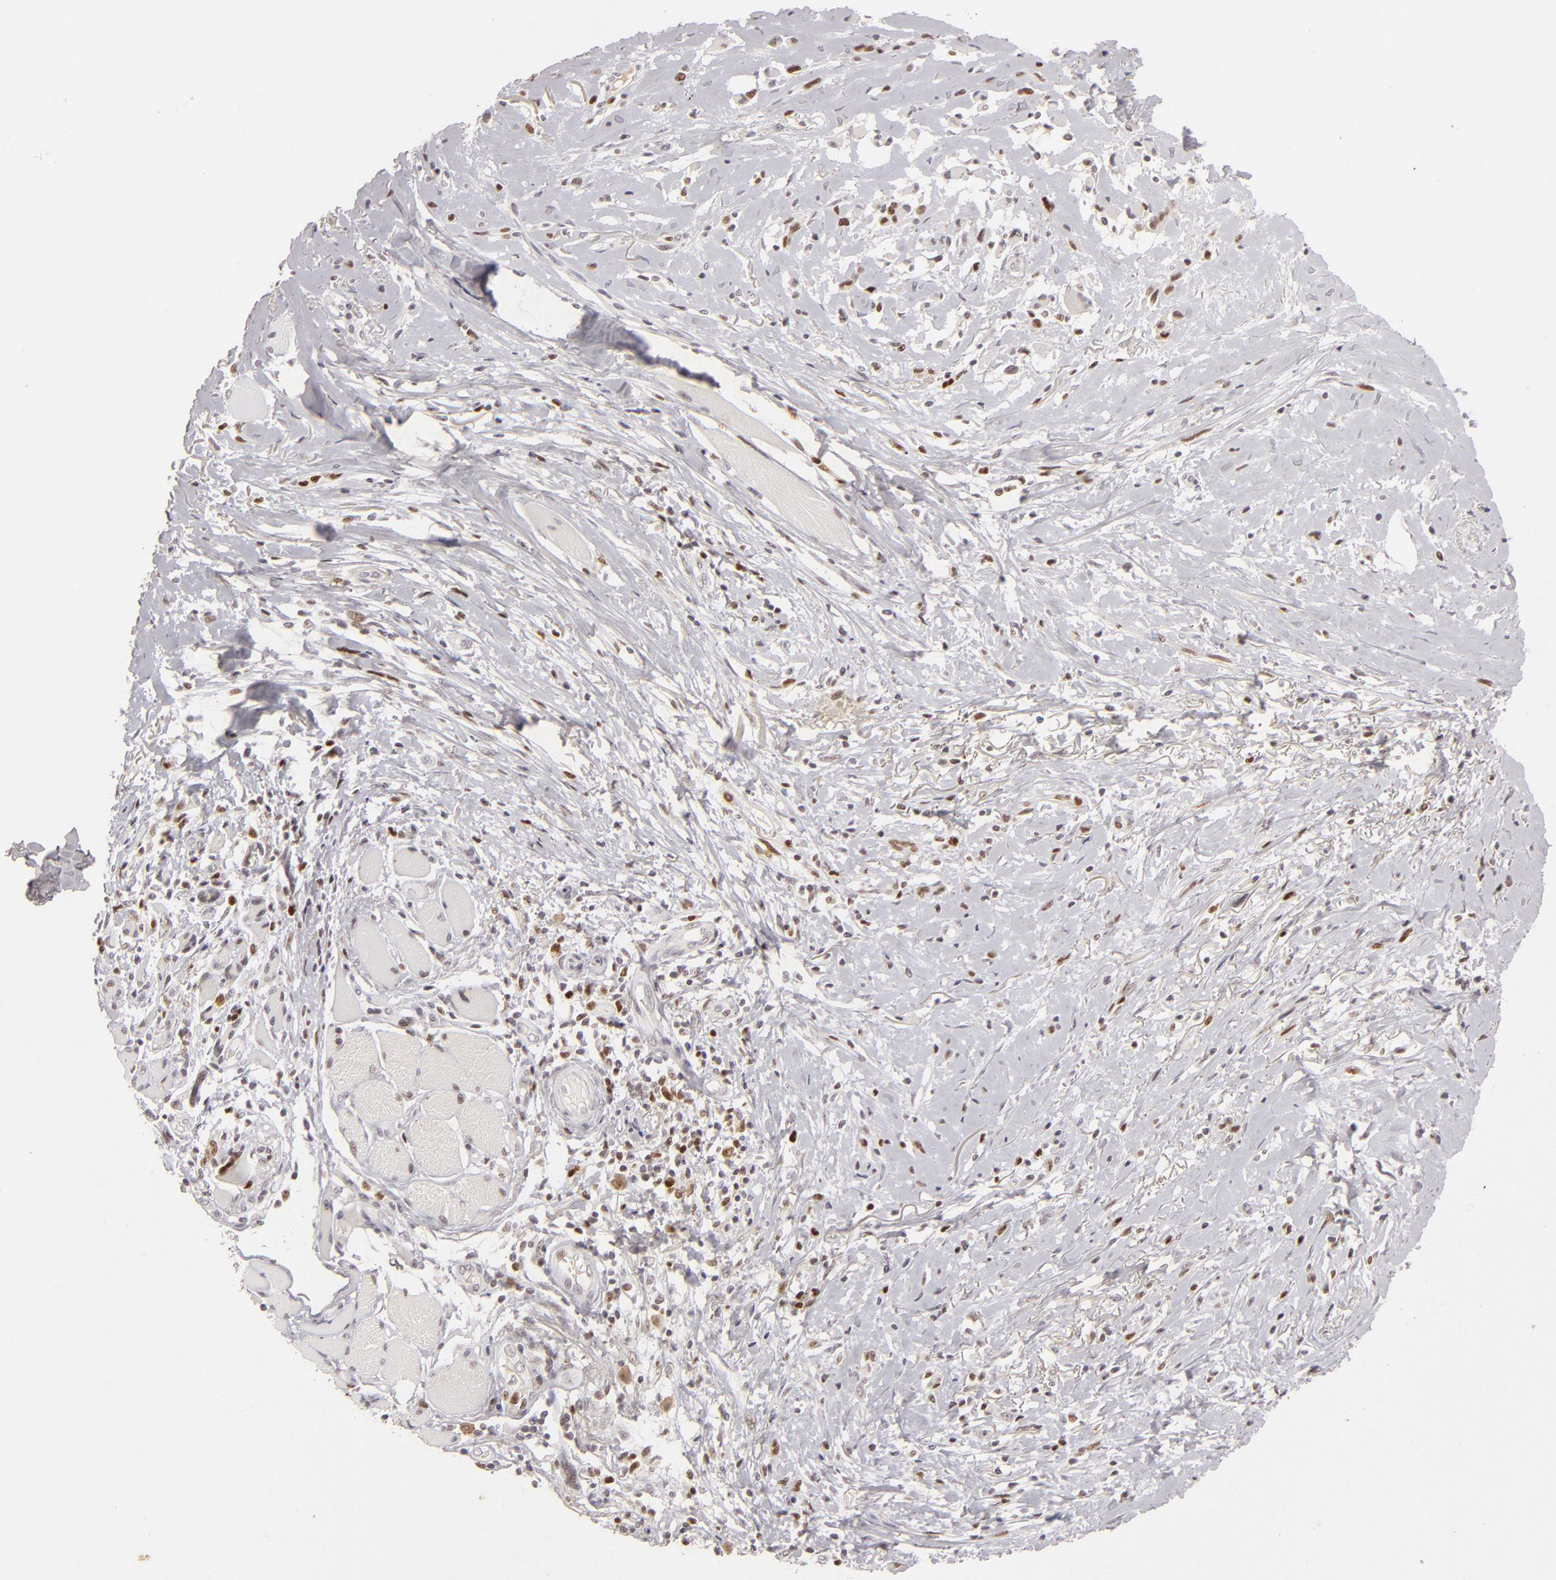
{"staining": {"intensity": "strong", "quantity": ">75%", "location": "nuclear"}, "tissue": "melanoma", "cell_type": "Tumor cells", "image_type": "cancer", "snomed": [{"axis": "morphology", "description": "Malignant melanoma, NOS"}, {"axis": "topography", "description": "Skin"}], "caption": "Brown immunohistochemical staining in melanoma shows strong nuclear staining in about >75% of tumor cells. (brown staining indicates protein expression, while blue staining denotes nuclei).", "gene": "FEN1", "patient": {"sex": "male", "age": 91}}